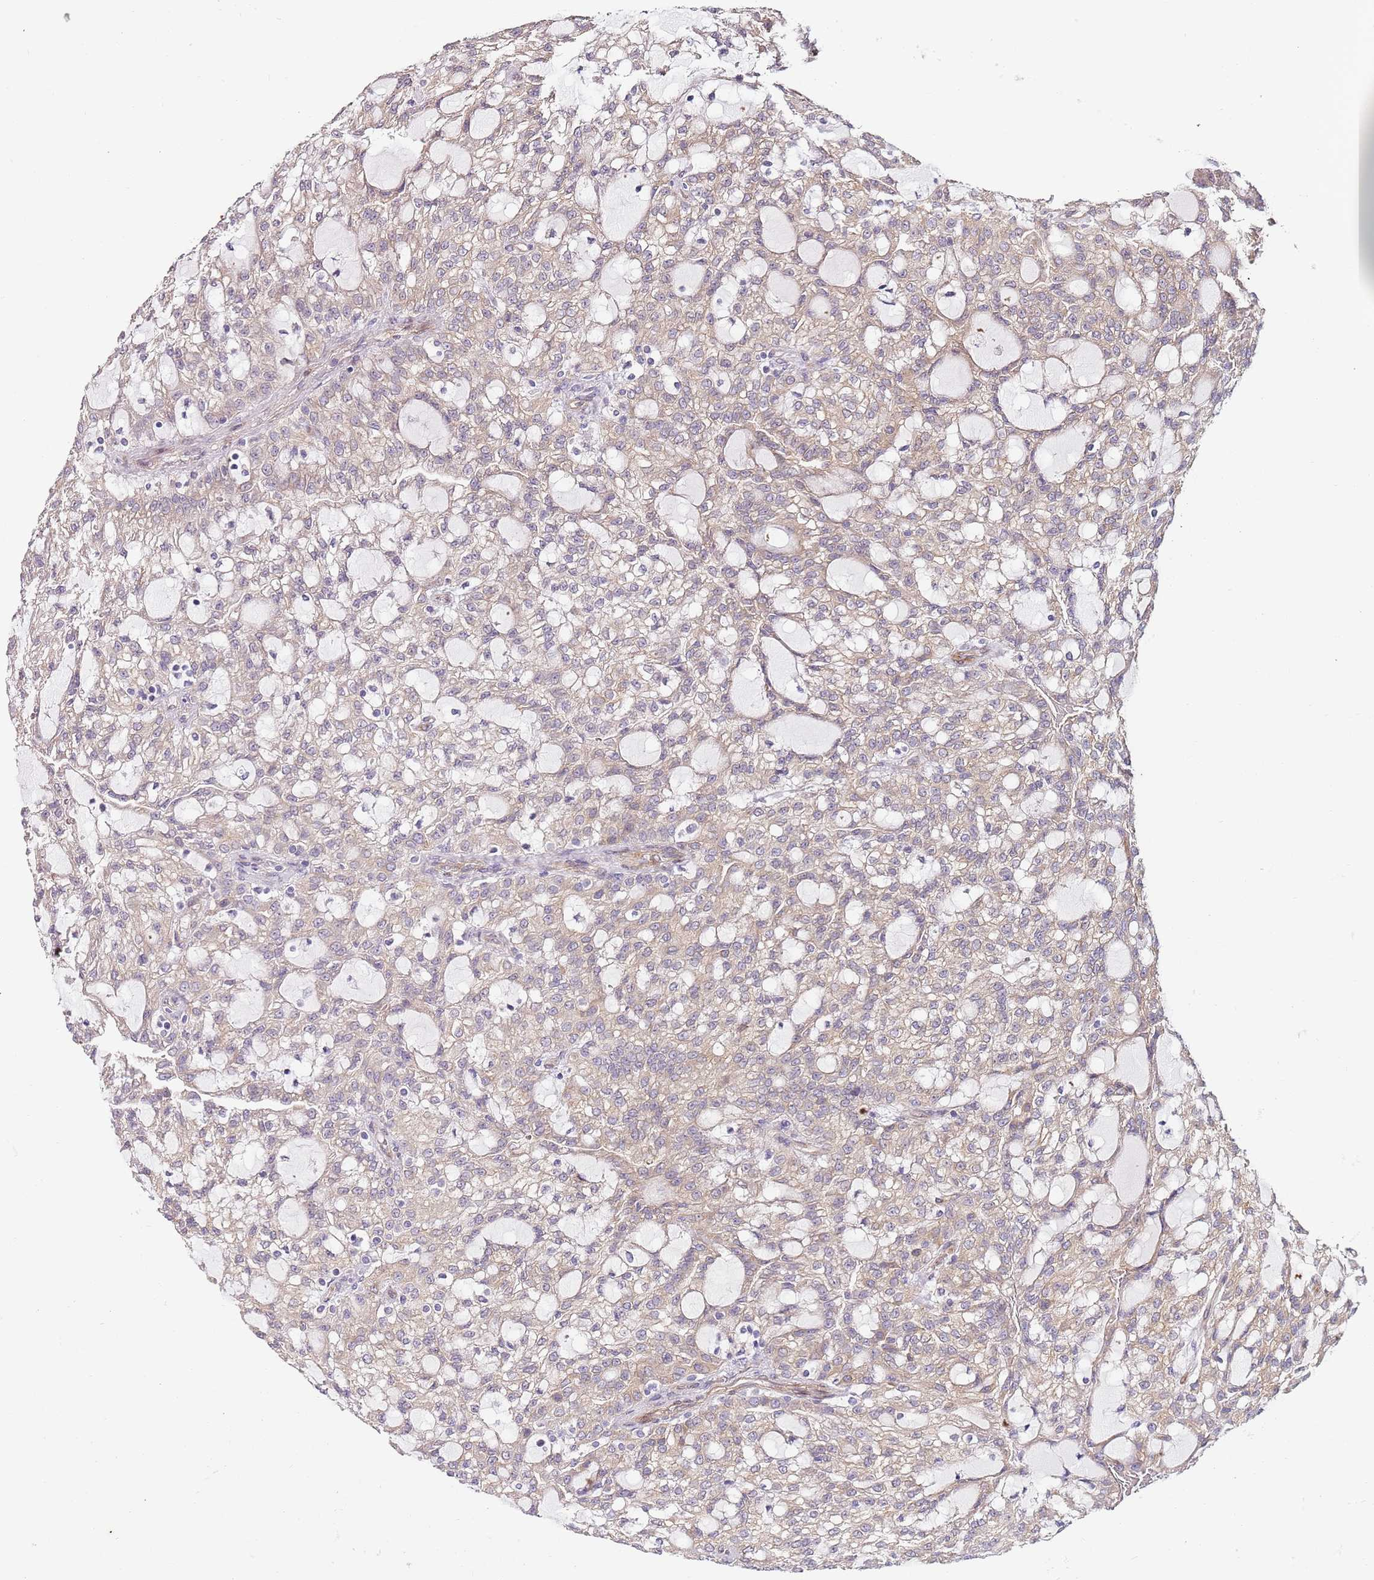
{"staining": {"intensity": "weak", "quantity": "<25%", "location": "cytoplasmic/membranous"}, "tissue": "renal cancer", "cell_type": "Tumor cells", "image_type": "cancer", "snomed": [{"axis": "morphology", "description": "Adenocarcinoma, NOS"}, {"axis": "topography", "description": "Kidney"}], "caption": "IHC histopathology image of human adenocarcinoma (renal) stained for a protein (brown), which demonstrates no expression in tumor cells.", "gene": "TBC1D9", "patient": {"sex": "male", "age": 63}}